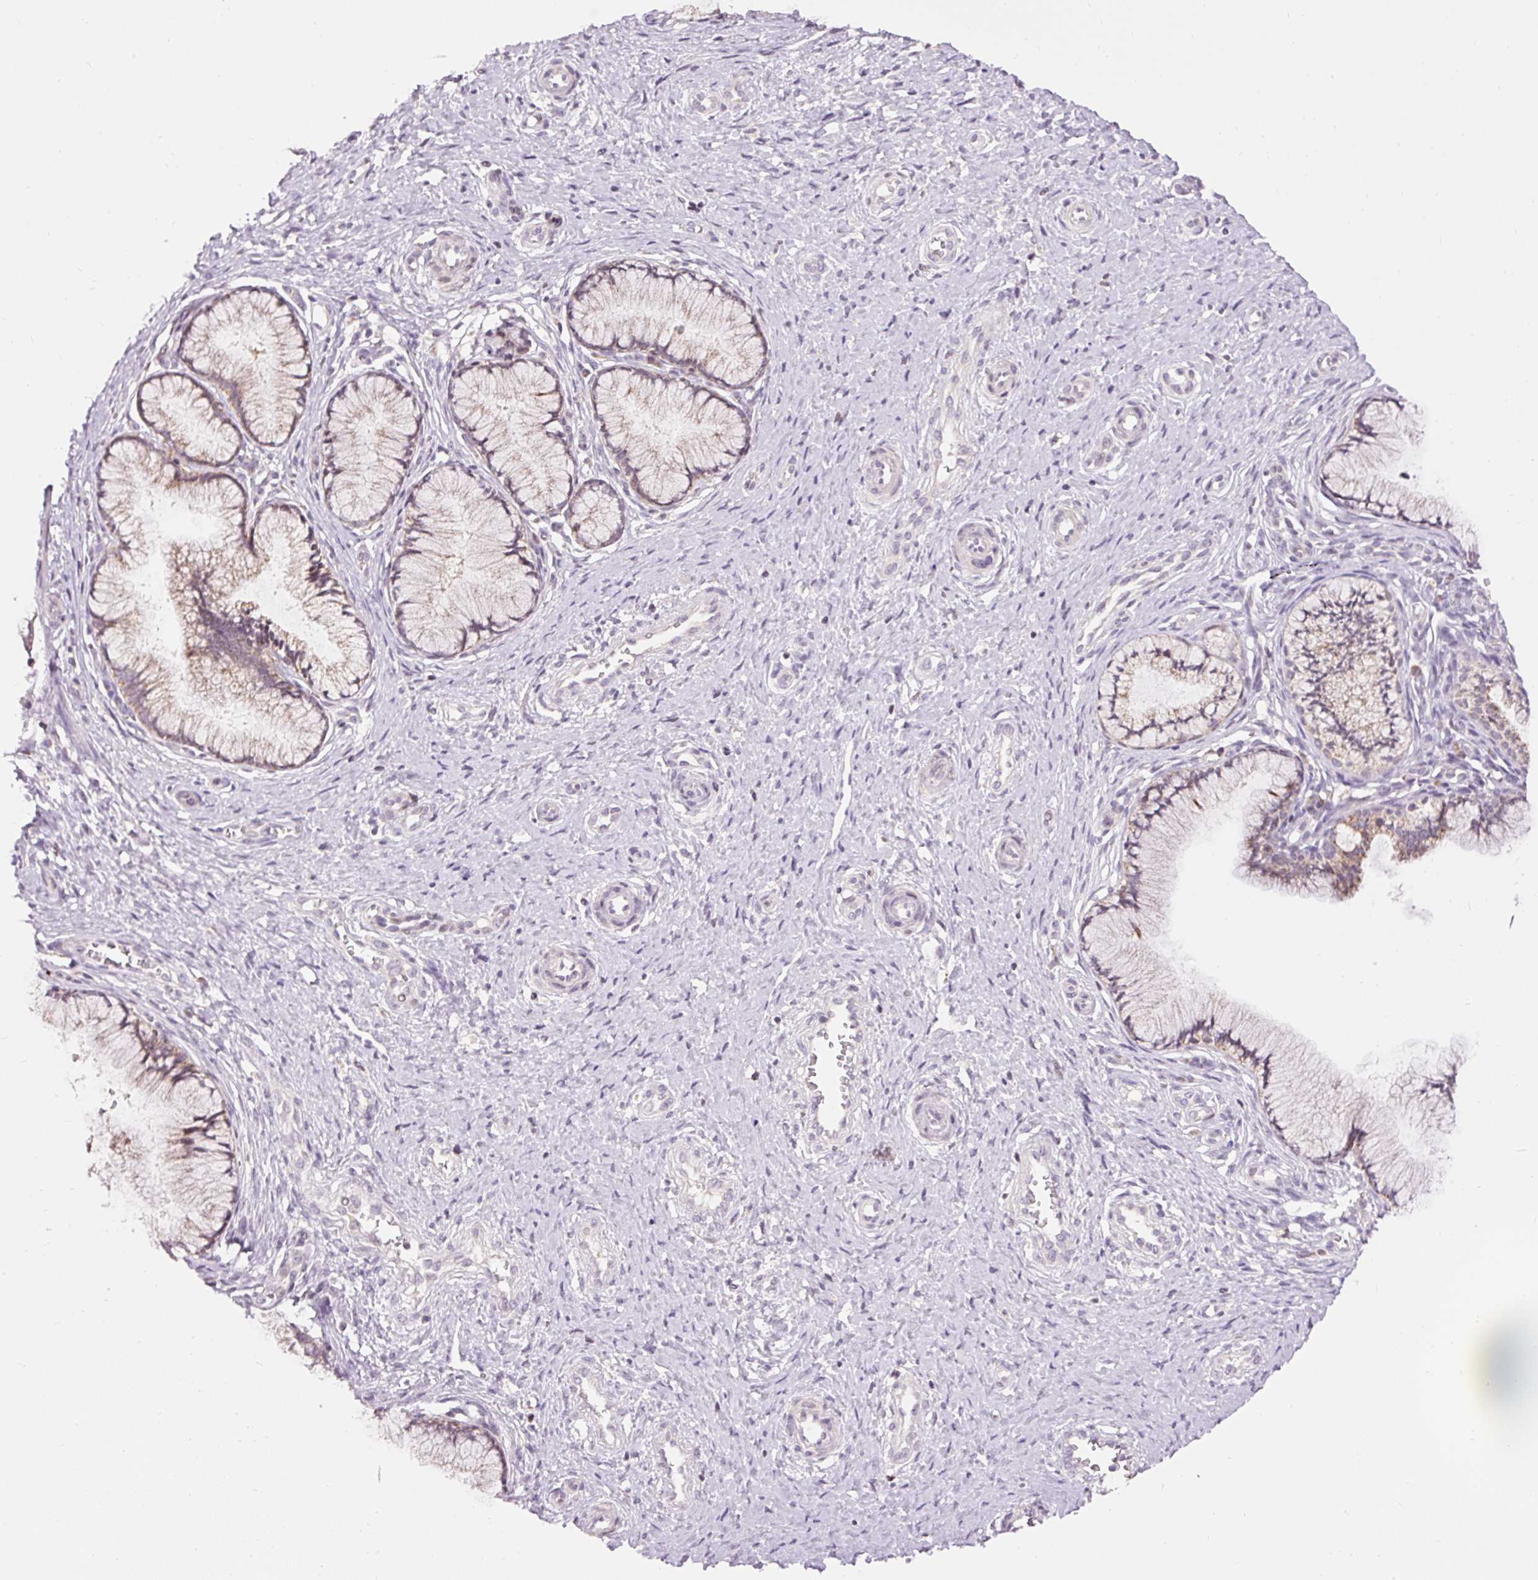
{"staining": {"intensity": "moderate", "quantity": "25%-75%", "location": "cytoplasmic/membranous"}, "tissue": "cervix", "cell_type": "Glandular cells", "image_type": "normal", "snomed": [{"axis": "morphology", "description": "Normal tissue, NOS"}, {"axis": "topography", "description": "Cervix"}], "caption": "Glandular cells exhibit medium levels of moderate cytoplasmic/membranous staining in approximately 25%-75% of cells in unremarkable cervix.", "gene": "ABHD11", "patient": {"sex": "female", "age": 36}}